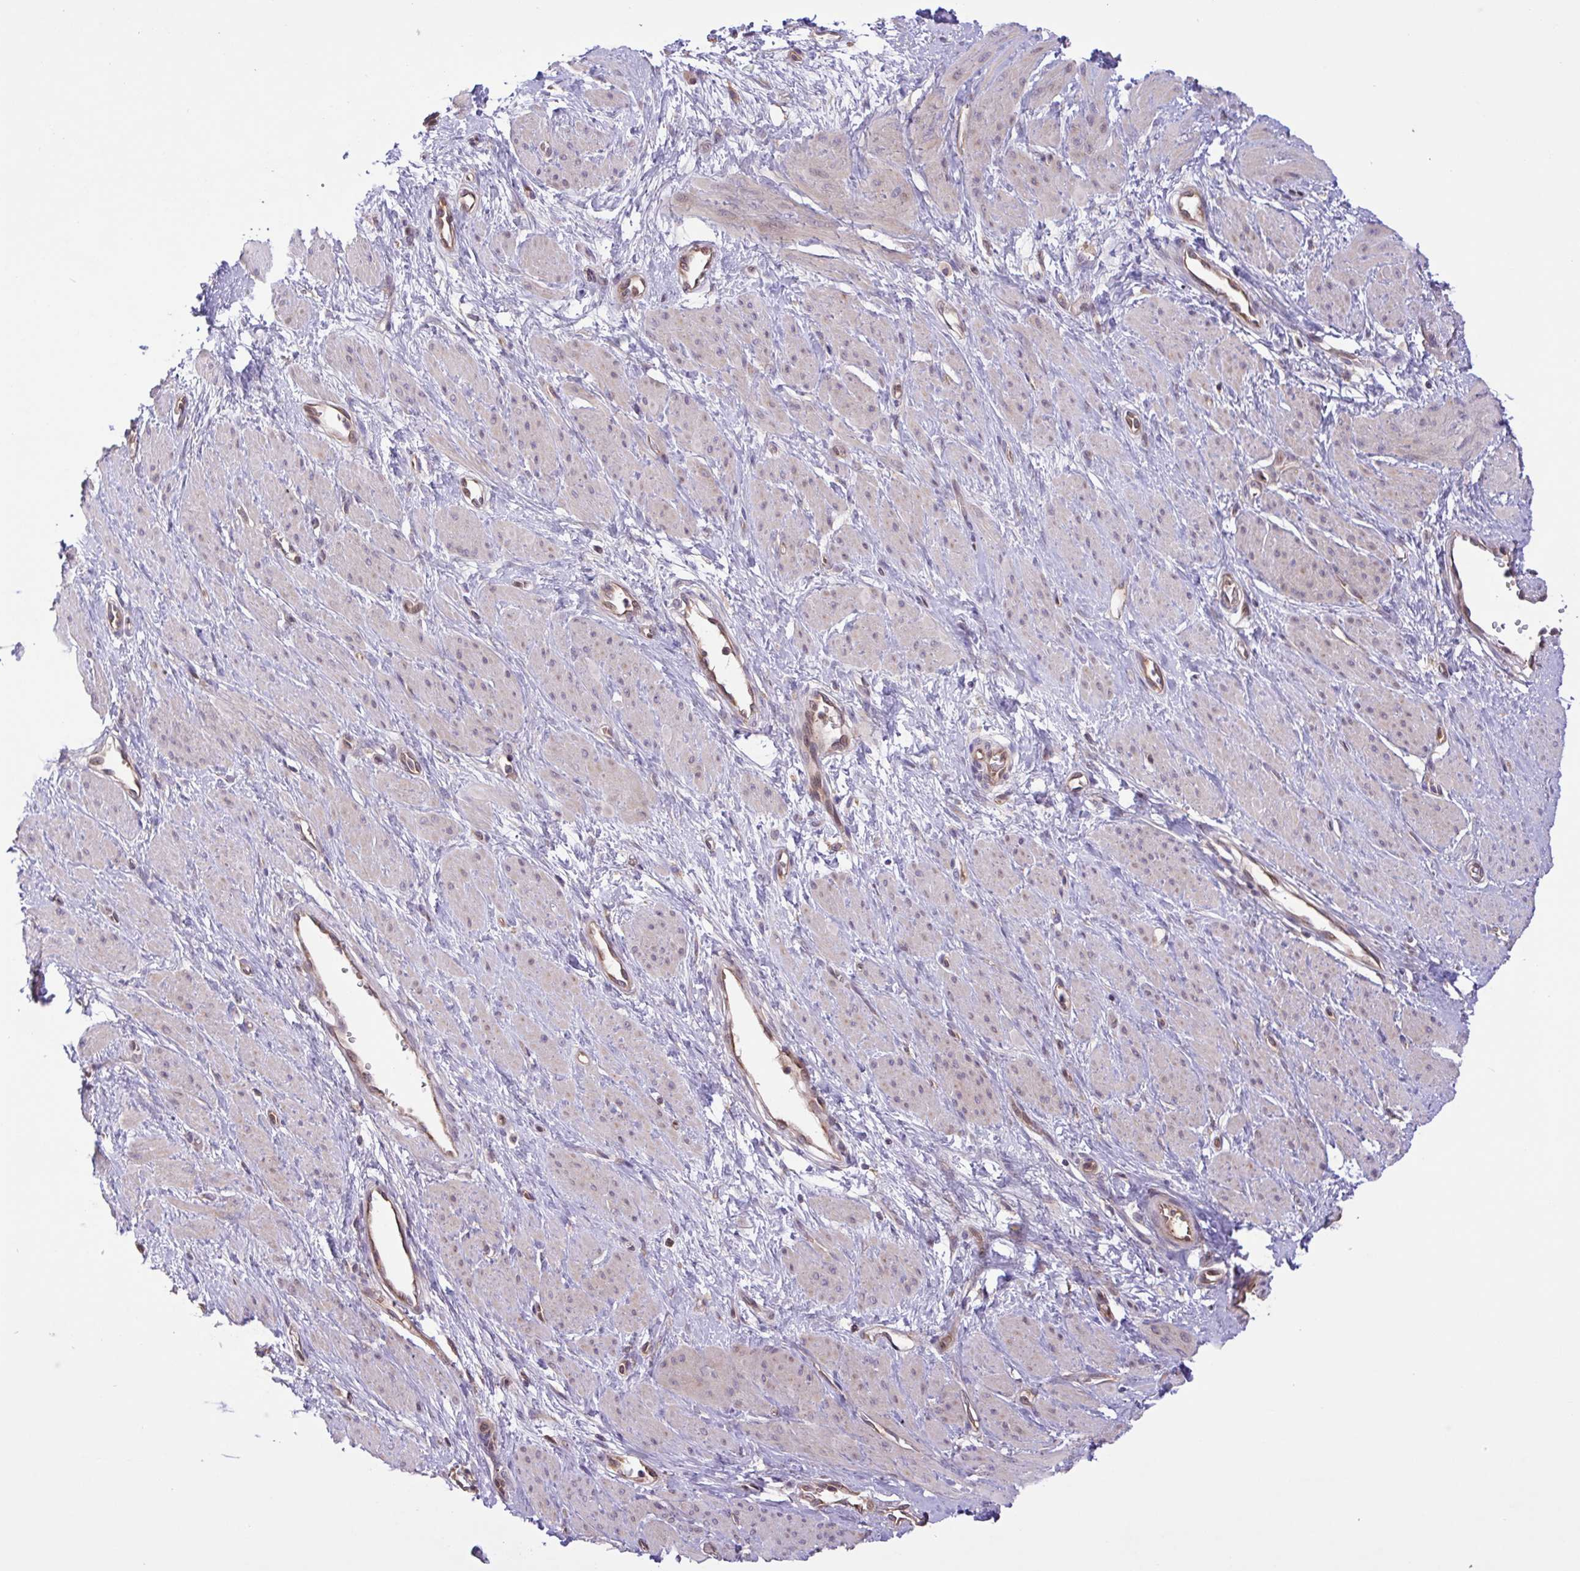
{"staining": {"intensity": "weak", "quantity": "<25%", "location": "cytoplasmic/membranous"}, "tissue": "smooth muscle", "cell_type": "Smooth muscle cells", "image_type": "normal", "snomed": [{"axis": "morphology", "description": "Normal tissue, NOS"}, {"axis": "topography", "description": "Smooth muscle"}, {"axis": "topography", "description": "Uterus"}], "caption": "IHC of benign smooth muscle reveals no positivity in smooth muscle cells.", "gene": "INTS10", "patient": {"sex": "female", "age": 39}}